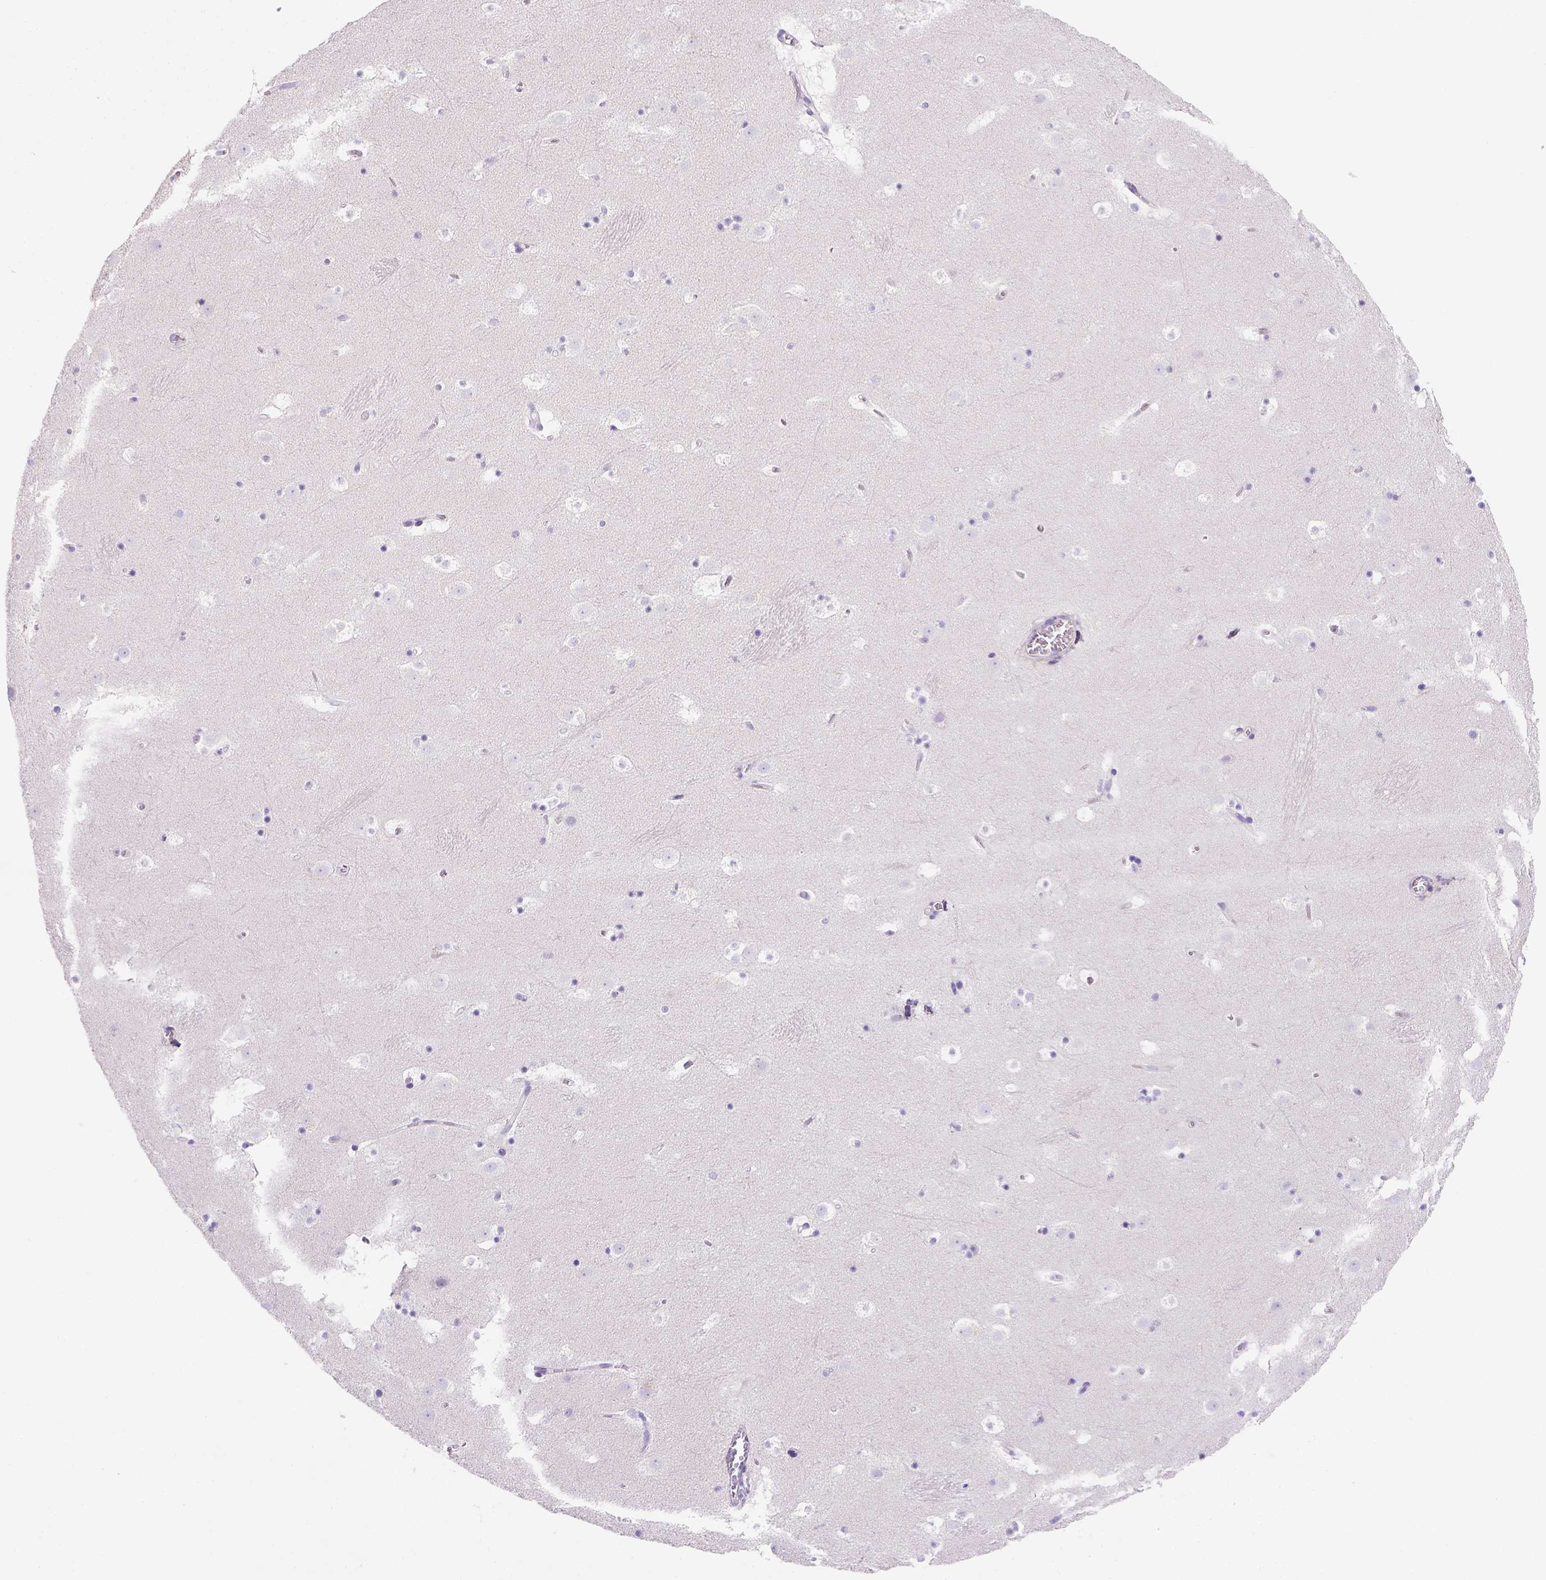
{"staining": {"intensity": "negative", "quantity": "none", "location": "none"}, "tissue": "caudate", "cell_type": "Glial cells", "image_type": "normal", "snomed": [{"axis": "morphology", "description": "Normal tissue, NOS"}, {"axis": "topography", "description": "Lateral ventricle wall"}], "caption": "Glial cells are negative for brown protein staining in unremarkable caudate. (DAB IHC with hematoxylin counter stain).", "gene": "KRT71", "patient": {"sex": "male", "age": 37}}